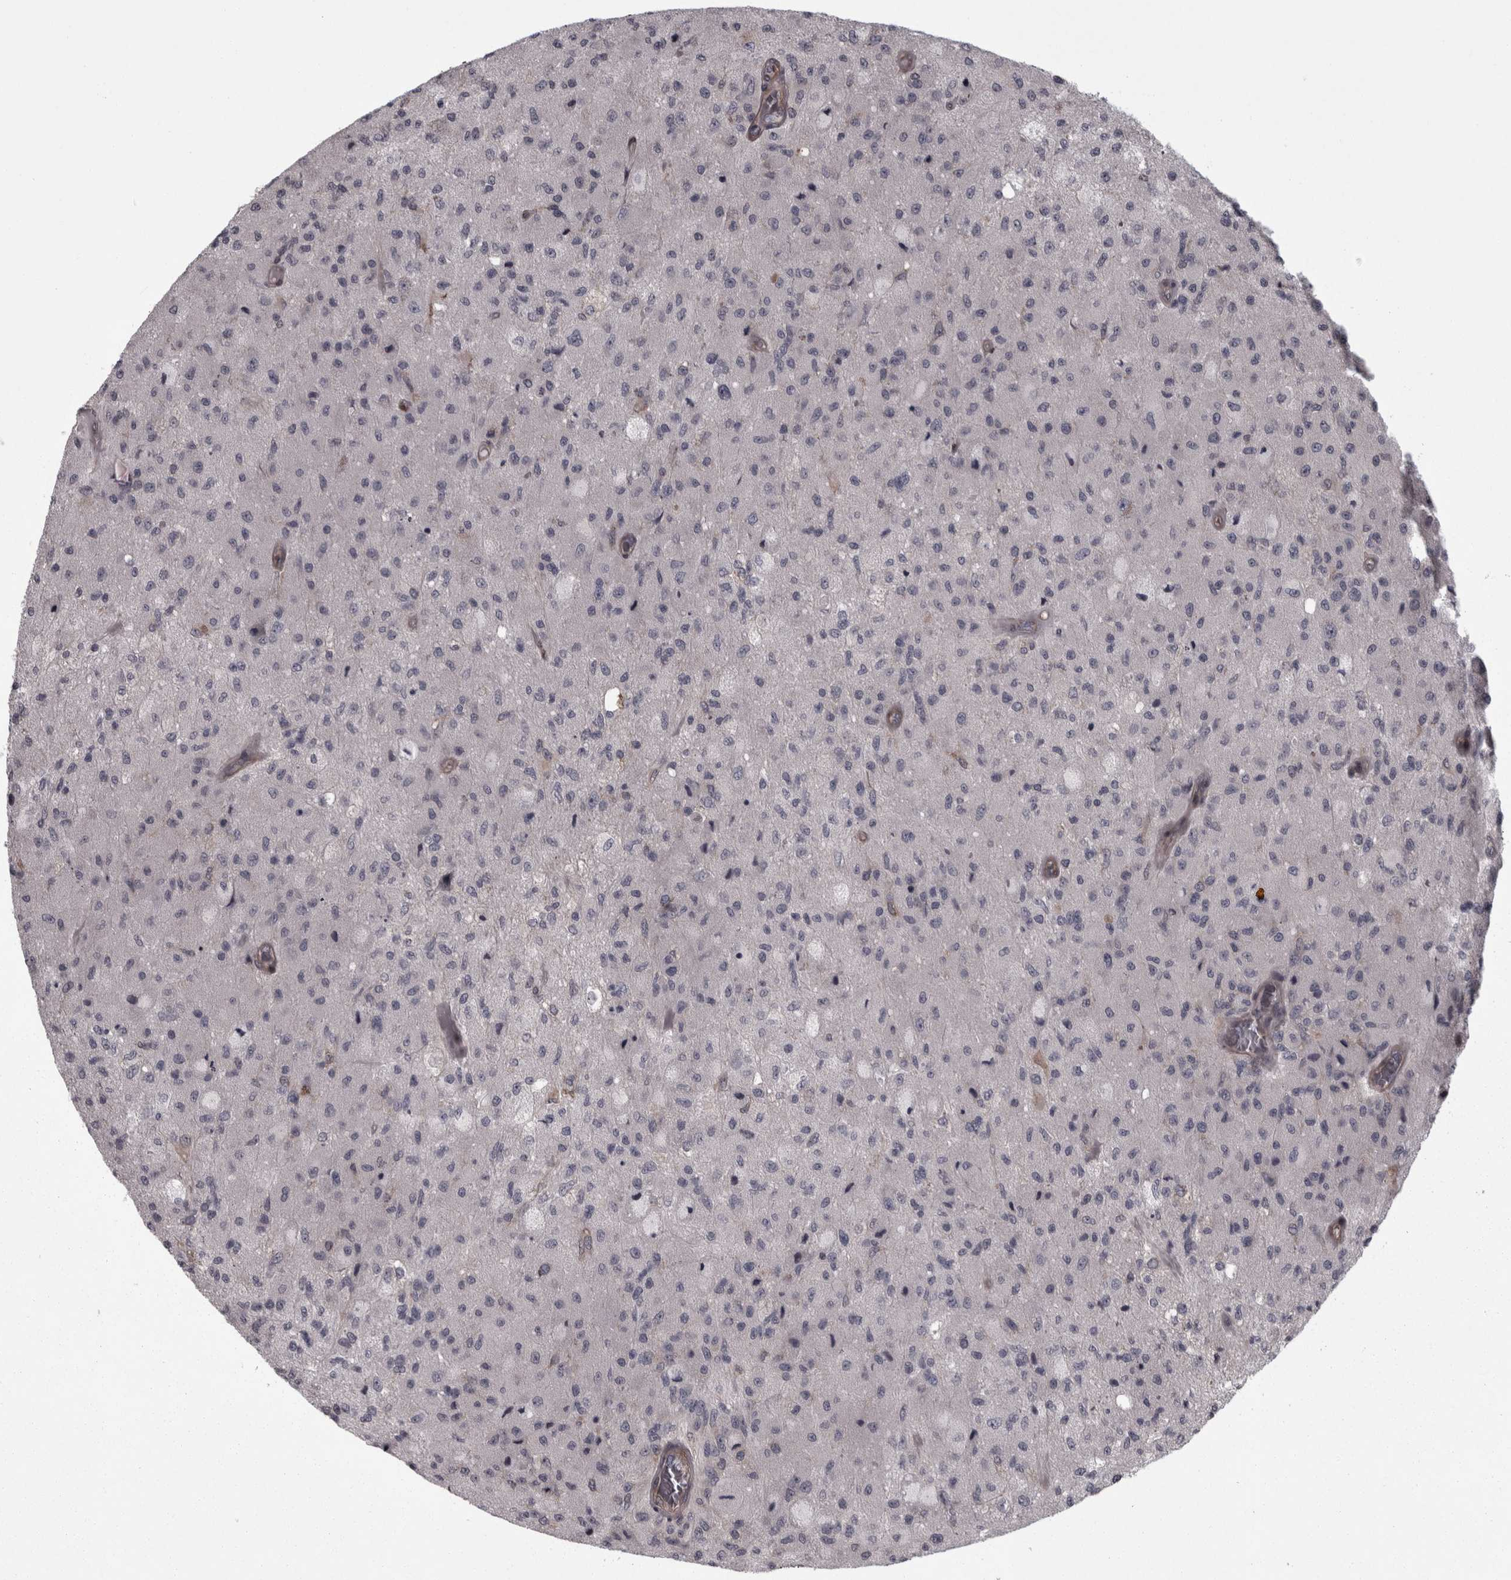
{"staining": {"intensity": "negative", "quantity": "none", "location": "none"}, "tissue": "glioma", "cell_type": "Tumor cells", "image_type": "cancer", "snomed": [{"axis": "morphology", "description": "Normal tissue, NOS"}, {"axis": "morphology", "description": "Glioma, malignant, High grade"}, {"axis": "topography", "description": "Cerebral cortex"}], "caption": "IHC histopathology image of neoplastic tissue: human high-grade glioma (malignant) stained with DAB demonstrates no significant protein staining in tumor cells.", "gene": "RSU1", "patient": {"sex": "male", "age": 77}}